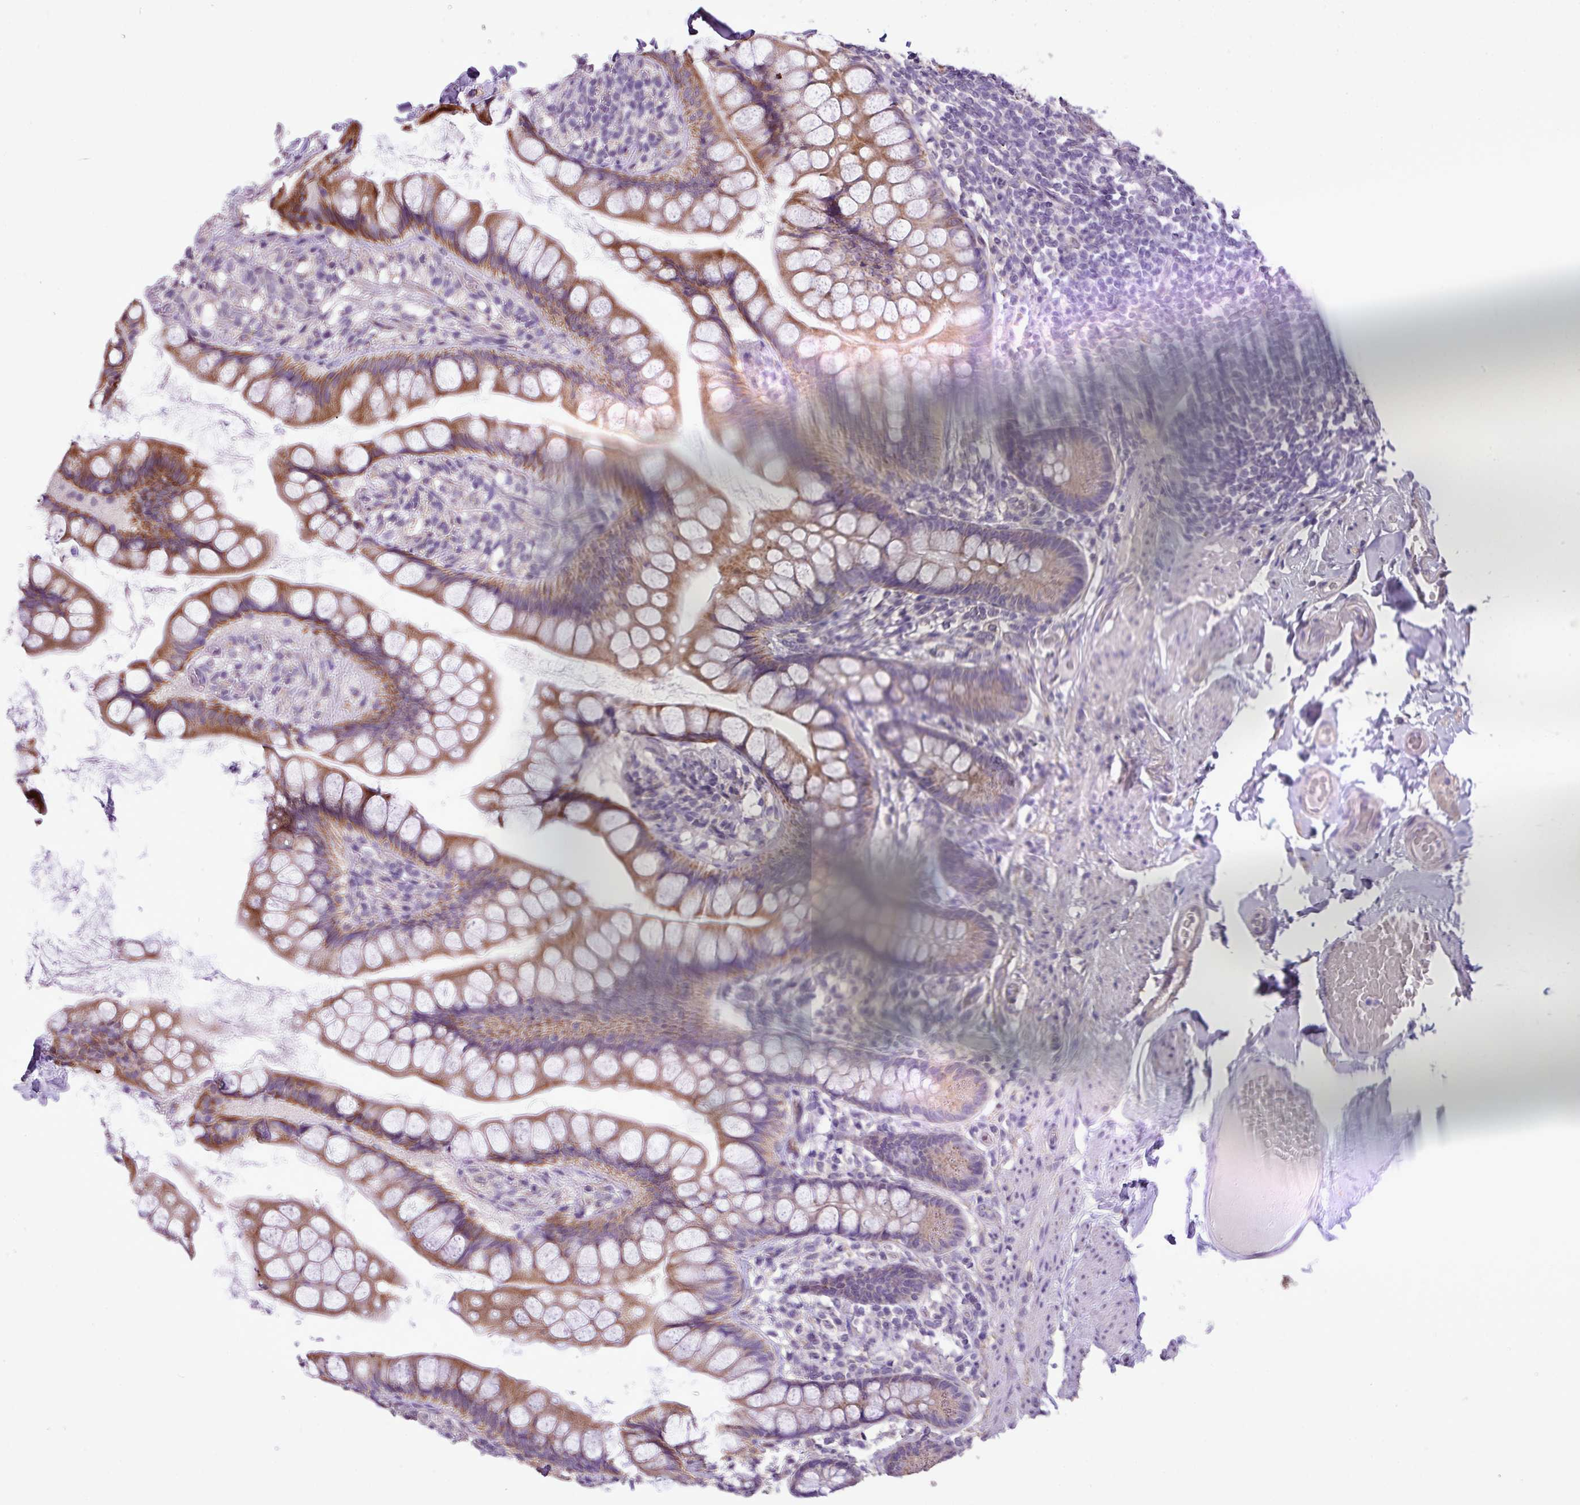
{"staining": {"intensity": "moderate", "quantity": ">75%", "location": "cytoplasmic/membranous"}, "tissue": "small intestine", "cell_type": "Glandular cells", "image_type": "normal", "snomed": [{"axis": "morphology", "description": "Normal tissue, NOS"}, {"axis": "topography", "description": "Small intestine"}], "caption": "Immunohistochemical staining of unremarkable human small intestine demonstrates medium levels of moderate cytoplasmic/membranous staining in about >75% of glandular cells.", "gene": "ALDH2", "patient": {"sex": "male", "age": 70}}